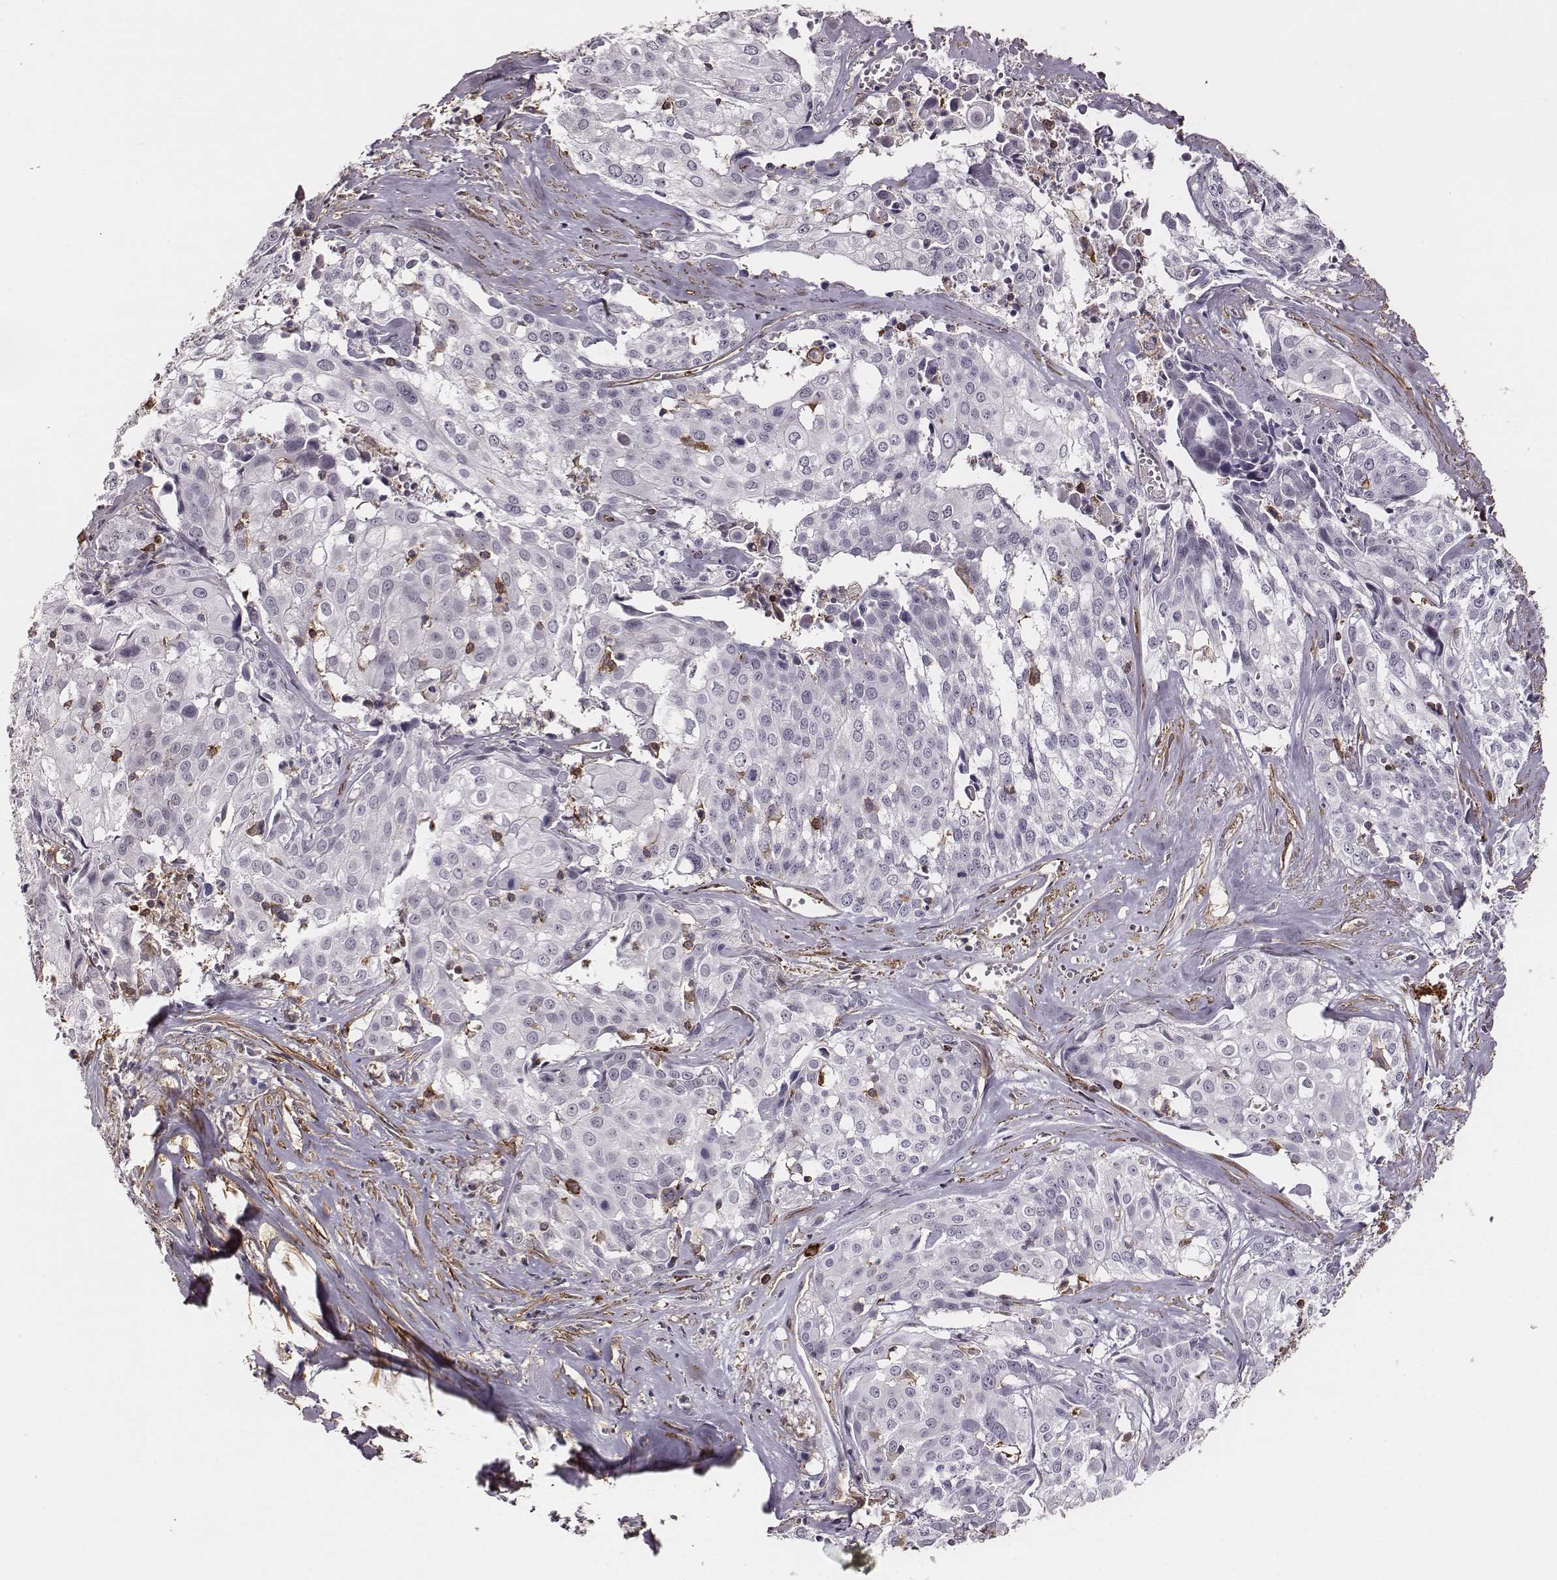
{"staining": {"intensity": "negative", "quantity": "none", "location": "none"}, "tissue": "cervical cancer", "cell_type": "Tumor cells", "image_type": "cancer", "snomed": [{"axis": "morphology", "description": "Squamous cell carcinoma, NOS"}, {"axis": "topography", "description": "Cervix"}], "caption": "This histopathology image is of cervical squamous cell carcinoma stained with immunohistochemistry to label a protein in brown with the nuclei are counter-stained blue. There is no positivity in tumor cells. (DAB (3,3'-diaminobenzidine) immunohistochemistry (IHC), high magnification).", "gene": "ZYX", "patient": {"sex": "female", "age": 39}}